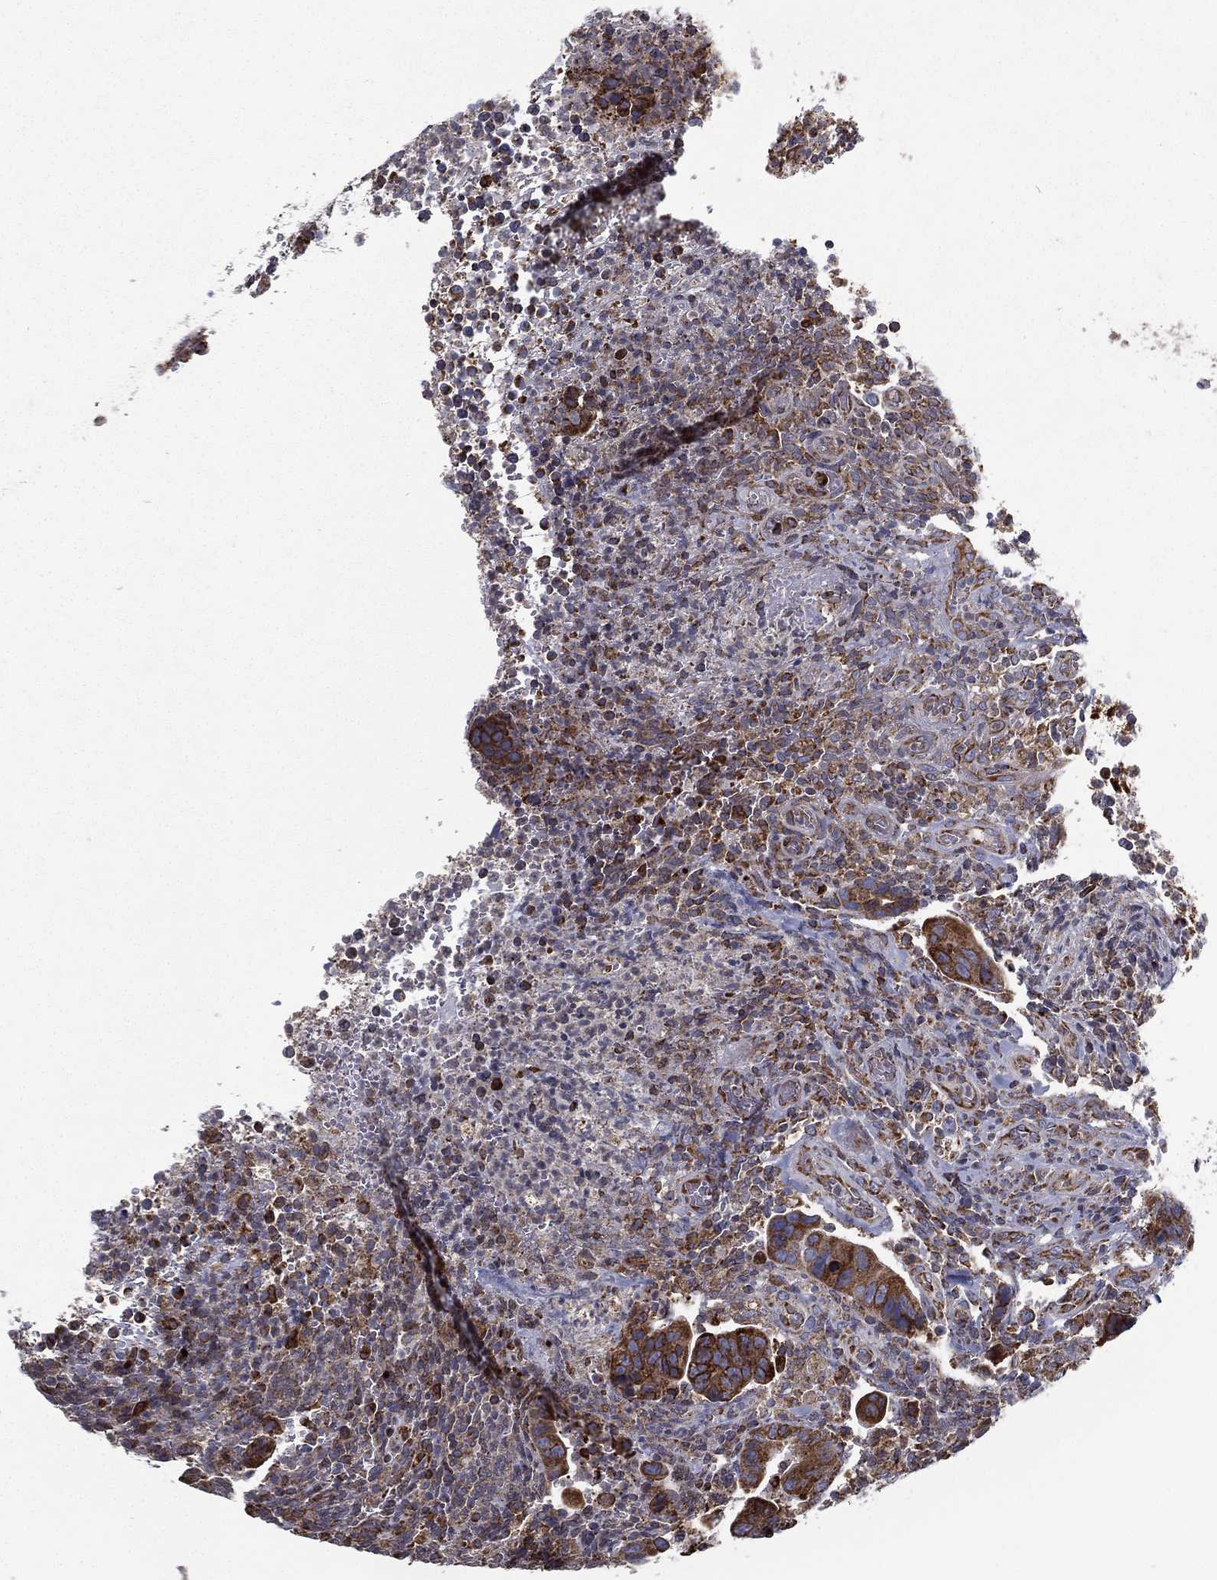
{"staining": {"intensity": "strong", "quantity": ">75%", "location": "cytoplasmic/membranous"}, "tissue": "colorectal cancer", "cell_type": "Tumor cells", "image_type": "cancer", "snomed": [{"axis": "morphology", "description": "Adenocarcinoma, NOS"}, {"axis": "topography", "description": "Colon"}], "caption": "A photomicrograph of adenocarcinoma (colorectal) stained for a protein shows strong cytoplasmic/membranous brown staining in tumor cells.", "gene": "MT-CYB", "patient": {"sex": "female", "age": 56}}